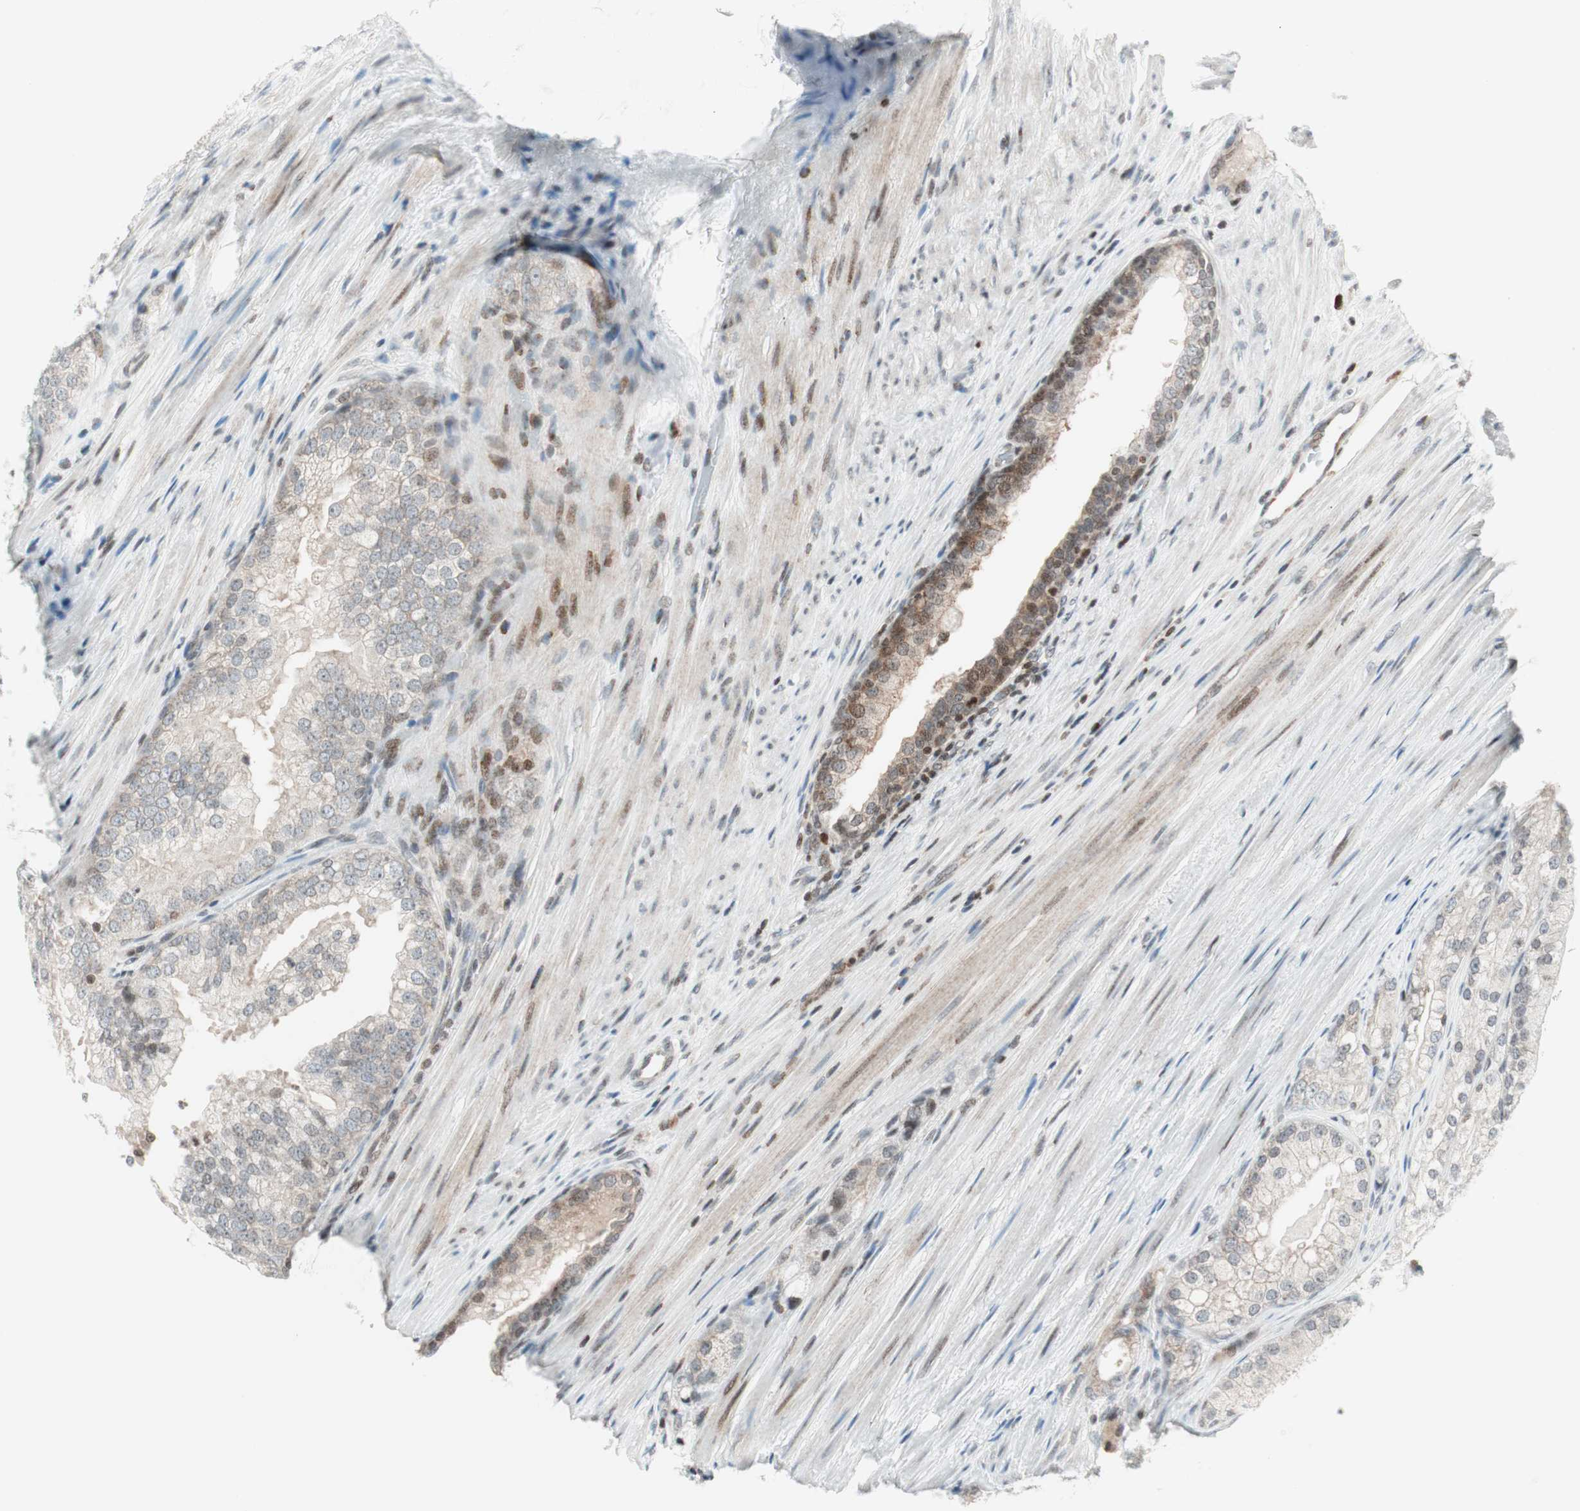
{"staining": {"intensity": "moderate", "quantity": "<25%", "location": "cytoplasmic/membranous,nuclear"}, "tissue": "prostate cancer", "cell_type": "Tumor cells", "image_type": "cancer", "snomed": [{"axis": "morphology", "description": "Adenocarcinoma, Low grade"}, {"axis": "topography", "description": "Prostate"}], "caption": "This micrograph exhibits immunohistochemistry (IHC) staining of human prostate cancer (adenocarcinoma (low-grade)), with low moderate cytoplasmic/membranous and nuclear expression in about <25% of tumor cells.", "gene": "TPT1", "patient": {"sex": "male", "age": 69}}